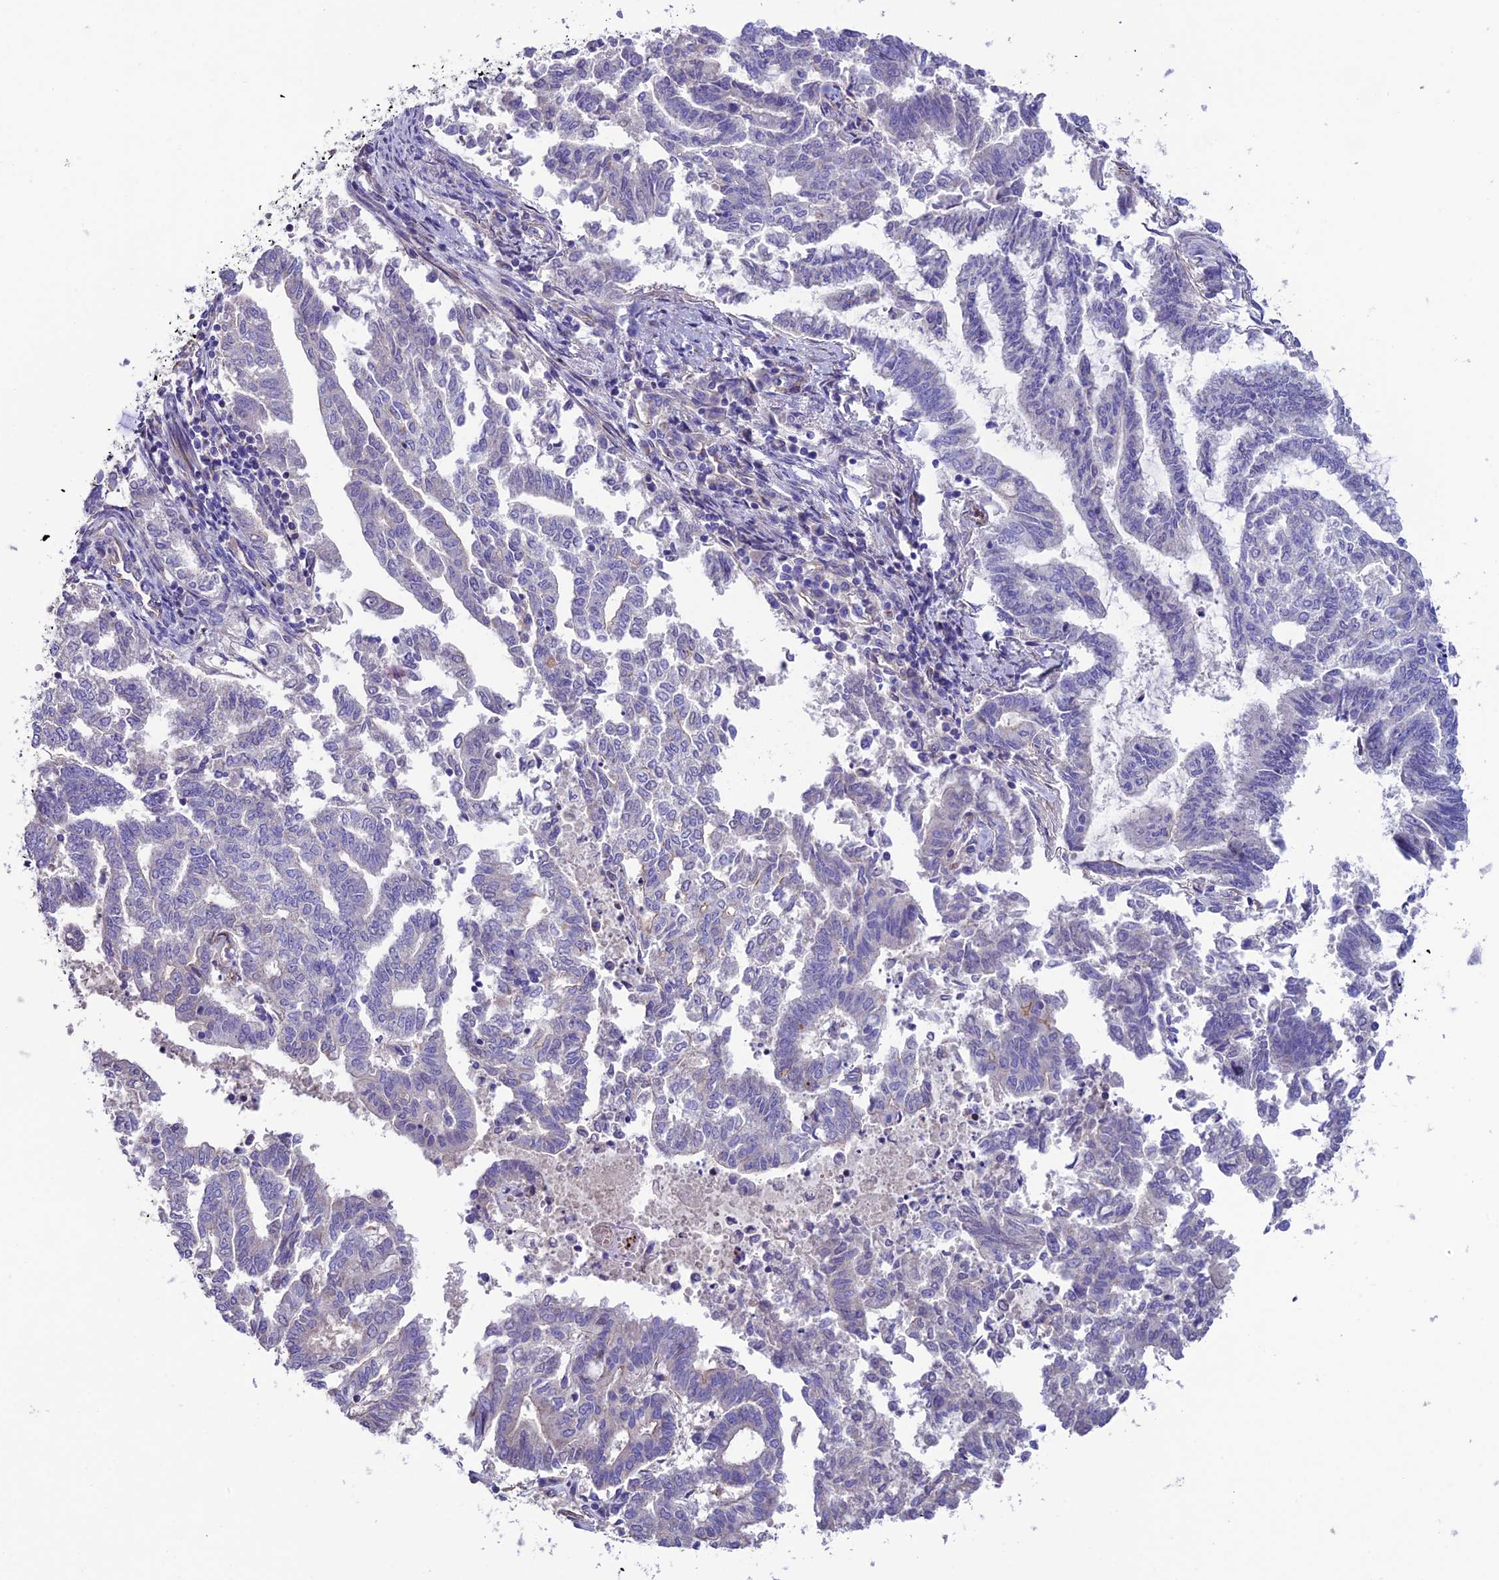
{"staining": {"intensity": "negative", "quantity": "none", "location": "none"}, "tissue": "endometrial cancer", "cell_type": "Tumor cells", "image_type": "cancer", "snomed": [{"axis": "morphology", "description": "Adenocarcinoma, NOS"}, {"axis": "topography", "description": "Endometrium"}], "caption": "This is a micrograph of immunohistochemistry (IHC) staining of endometrial cancer, which shows no expression in tumor cells.", "gene": "REX1BD", "patient": {"sex": "female", "age": 79}}